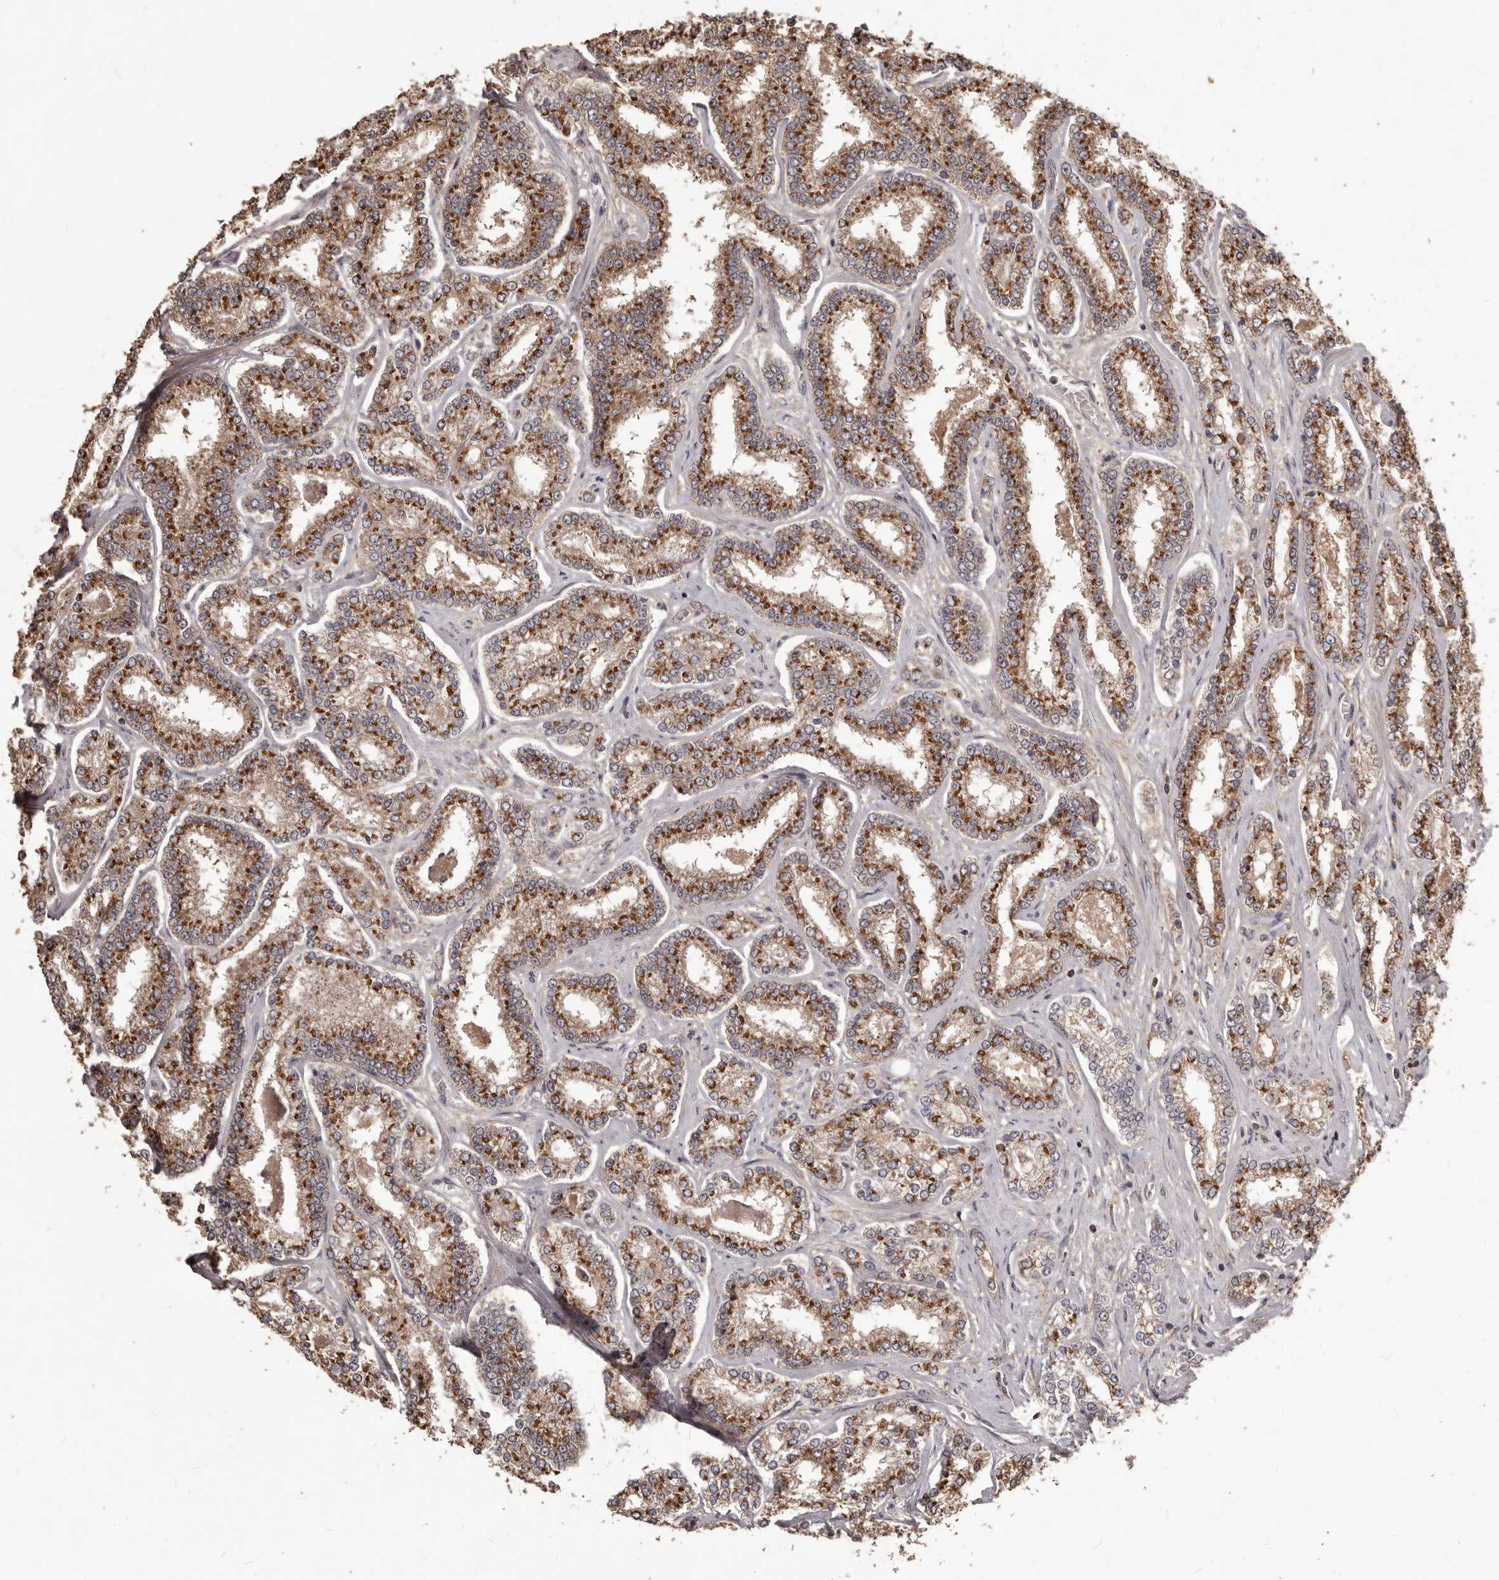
{"staining": {"intensity": "strong", "quantity": ">75%", "location": "cytoplasmic/membranous"}, "tissue": "prostate cancer", "cell_type": "Tumor cells", "image_type": "cancer", "snomed": [{"axis": "morphology", "description": "Normal tissue, NOS"}, {"axis": "morphology", "description": "Adenocarcinoma, High grade"}, {"axis": "topography", "description": "Prostate"}], "caption": "Strong cytoplasmic/membranous protein expression is present in about >75% of tumor cells in prostate cancer (adenocarcinoma (high-grade)).", "gene": "MTO1", "patient": {"sex": "male", "age": 83}}